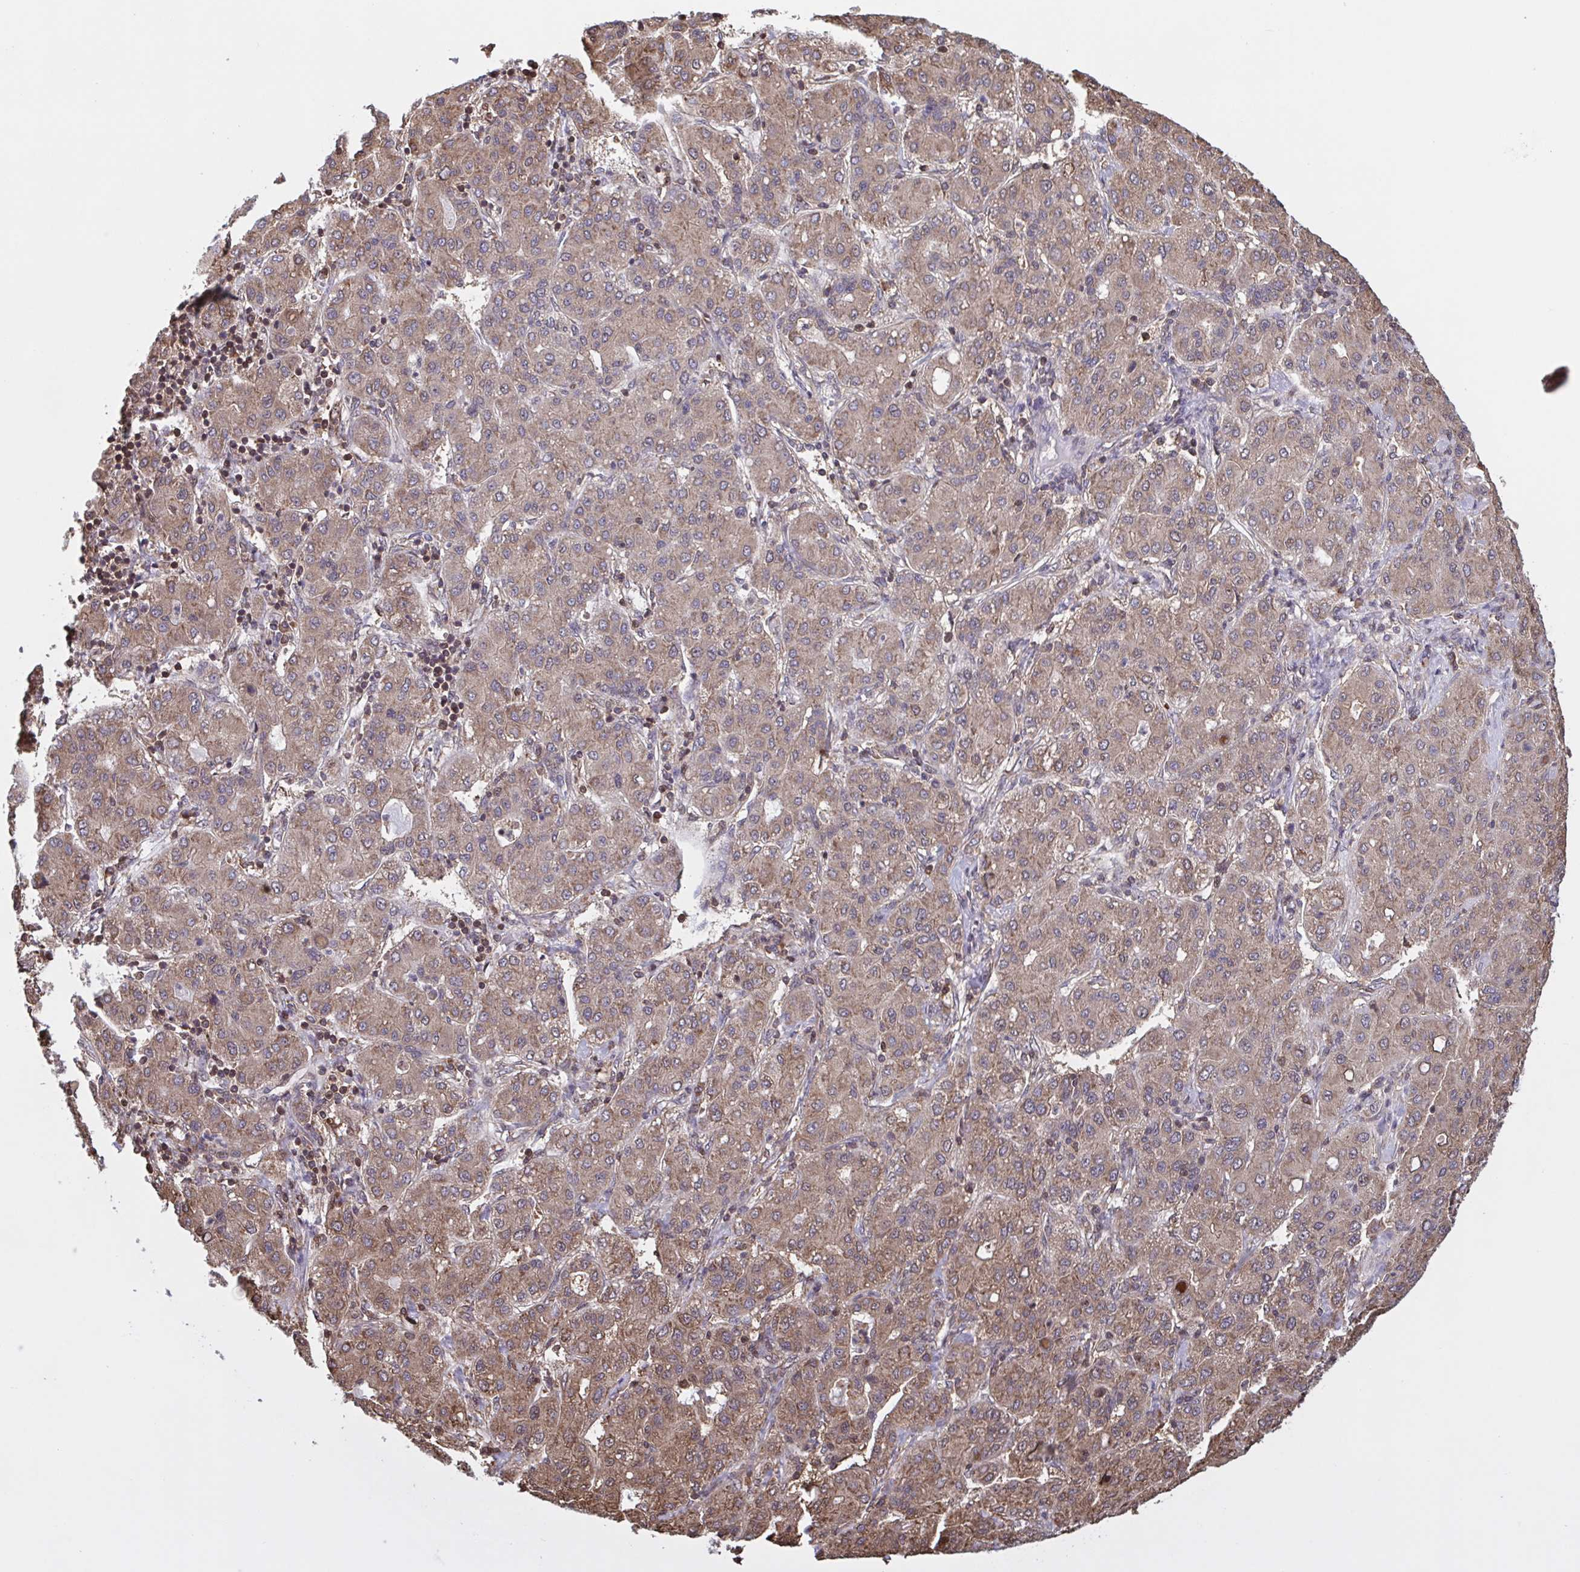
{"staining": {"intensity": "weak", "quantity": ">75%", "location": "cytoplasmic/membranous"}, "tissue": "liver cancer", "cell_type": "Tumor cells", "image_type": "cancer", "snomed": [{"axis": "morphology", "description": "Carcinoma, Hepatocellular, NOS"}, {"axis": "topography", "description": "Liver"}], "caption": "About >75% of tumor cells in liver hepatocellular carcinoma reveal weak cytoplasmic/membranous protein positivity as visualized by brown immunohistochemical staining.", "gene": "SEC63", "patient": {"sex": "male", "age": 65}}